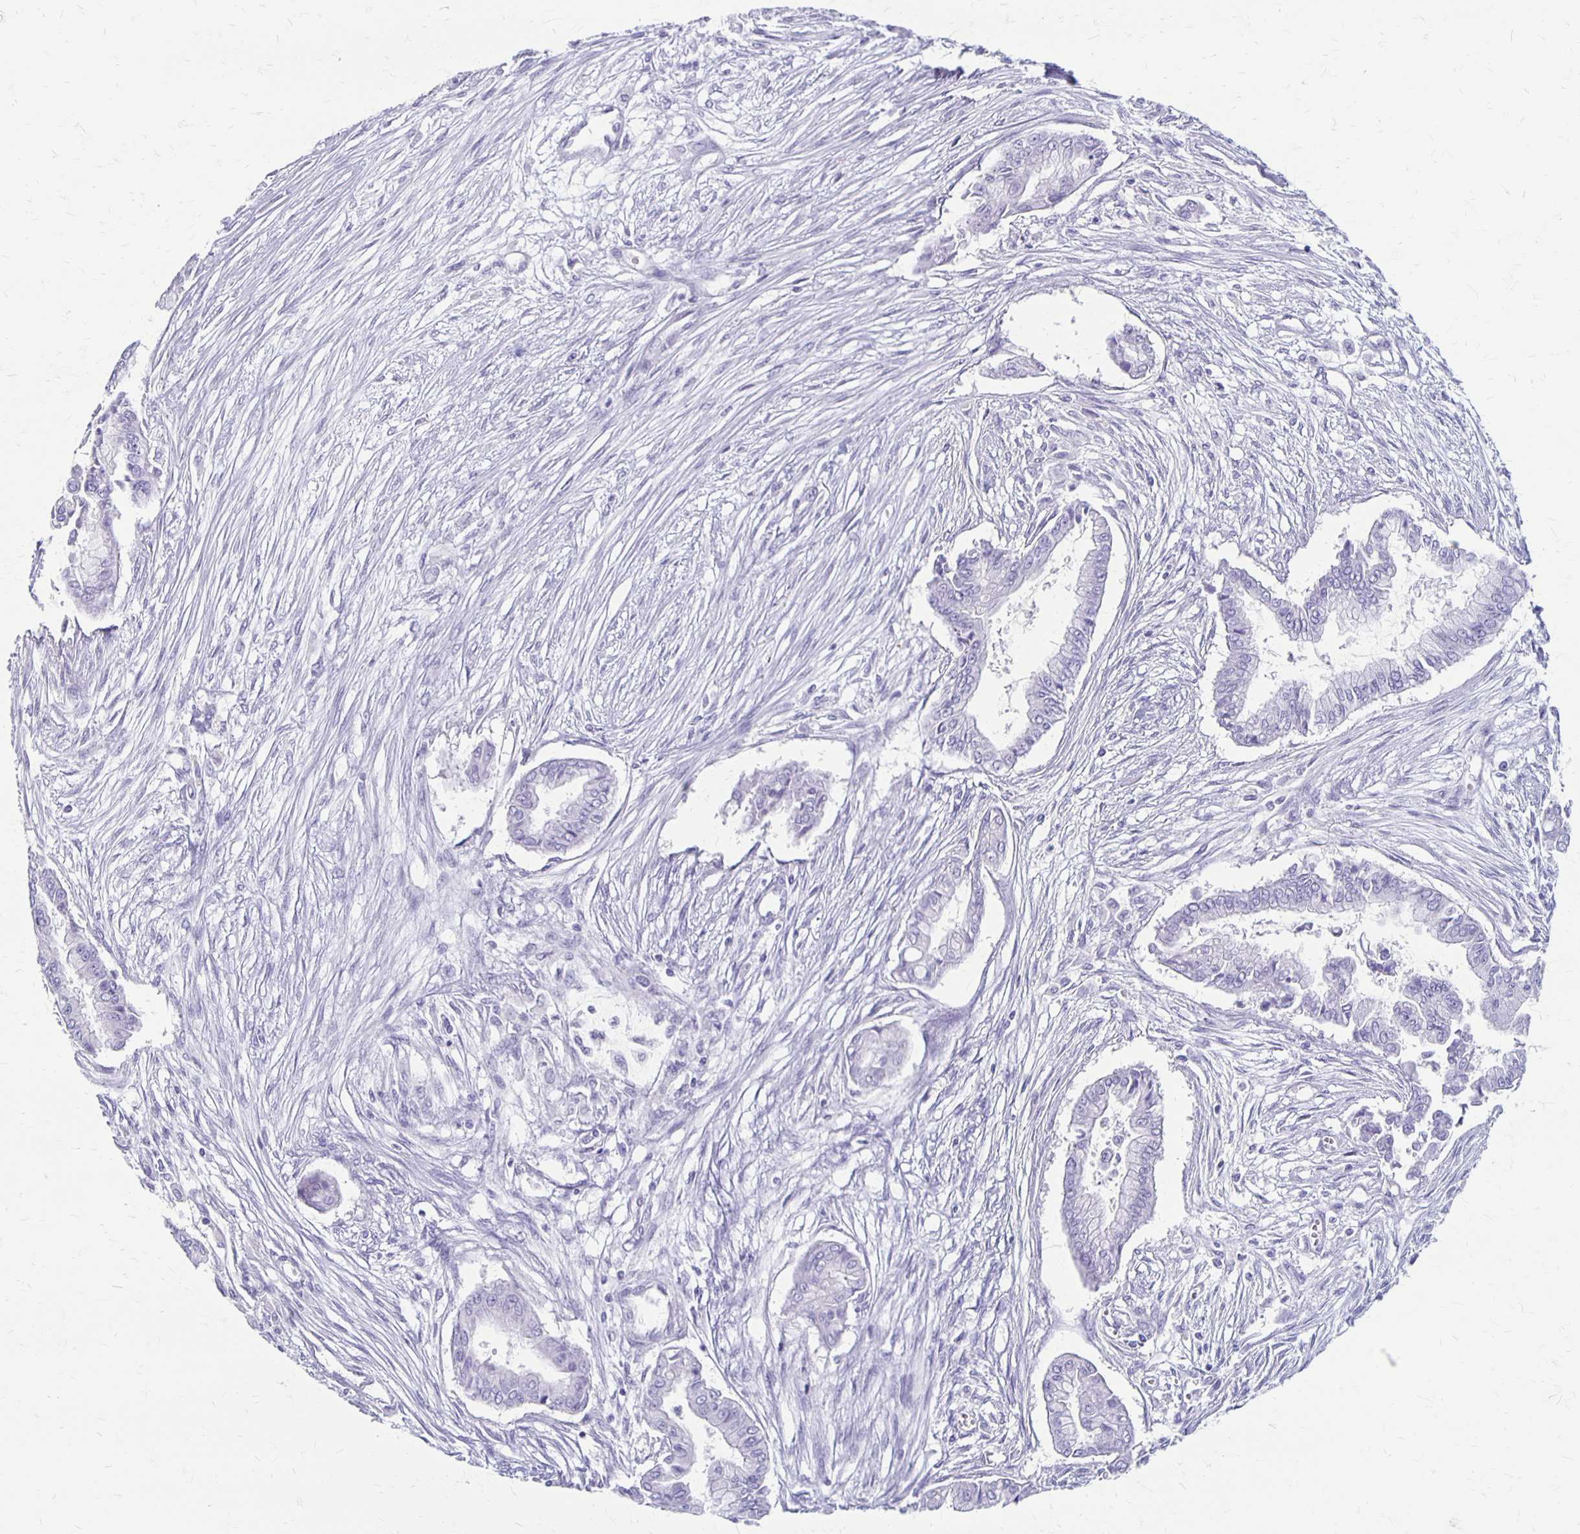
{"staining": {"intensity": "negative", "quantity": "none", "location": "none"}, "tissue": "pancreatic cancer", "cell_type": "Tumor cells", "image_type": "cancer", "snomed": [{"axis": "morphology", "description": "Adenocarcinoma, NOS"}, {"axis": "topography", "description": "Pancreas"}], "caption": "Human adenocarcinoma (pancreatic) stained for a protein using immunohistochemistry (IHC) exhibits no expression in tumor cells.", "gene": "MAGEC2", "patient": {"sex": "female", "age": 68}}